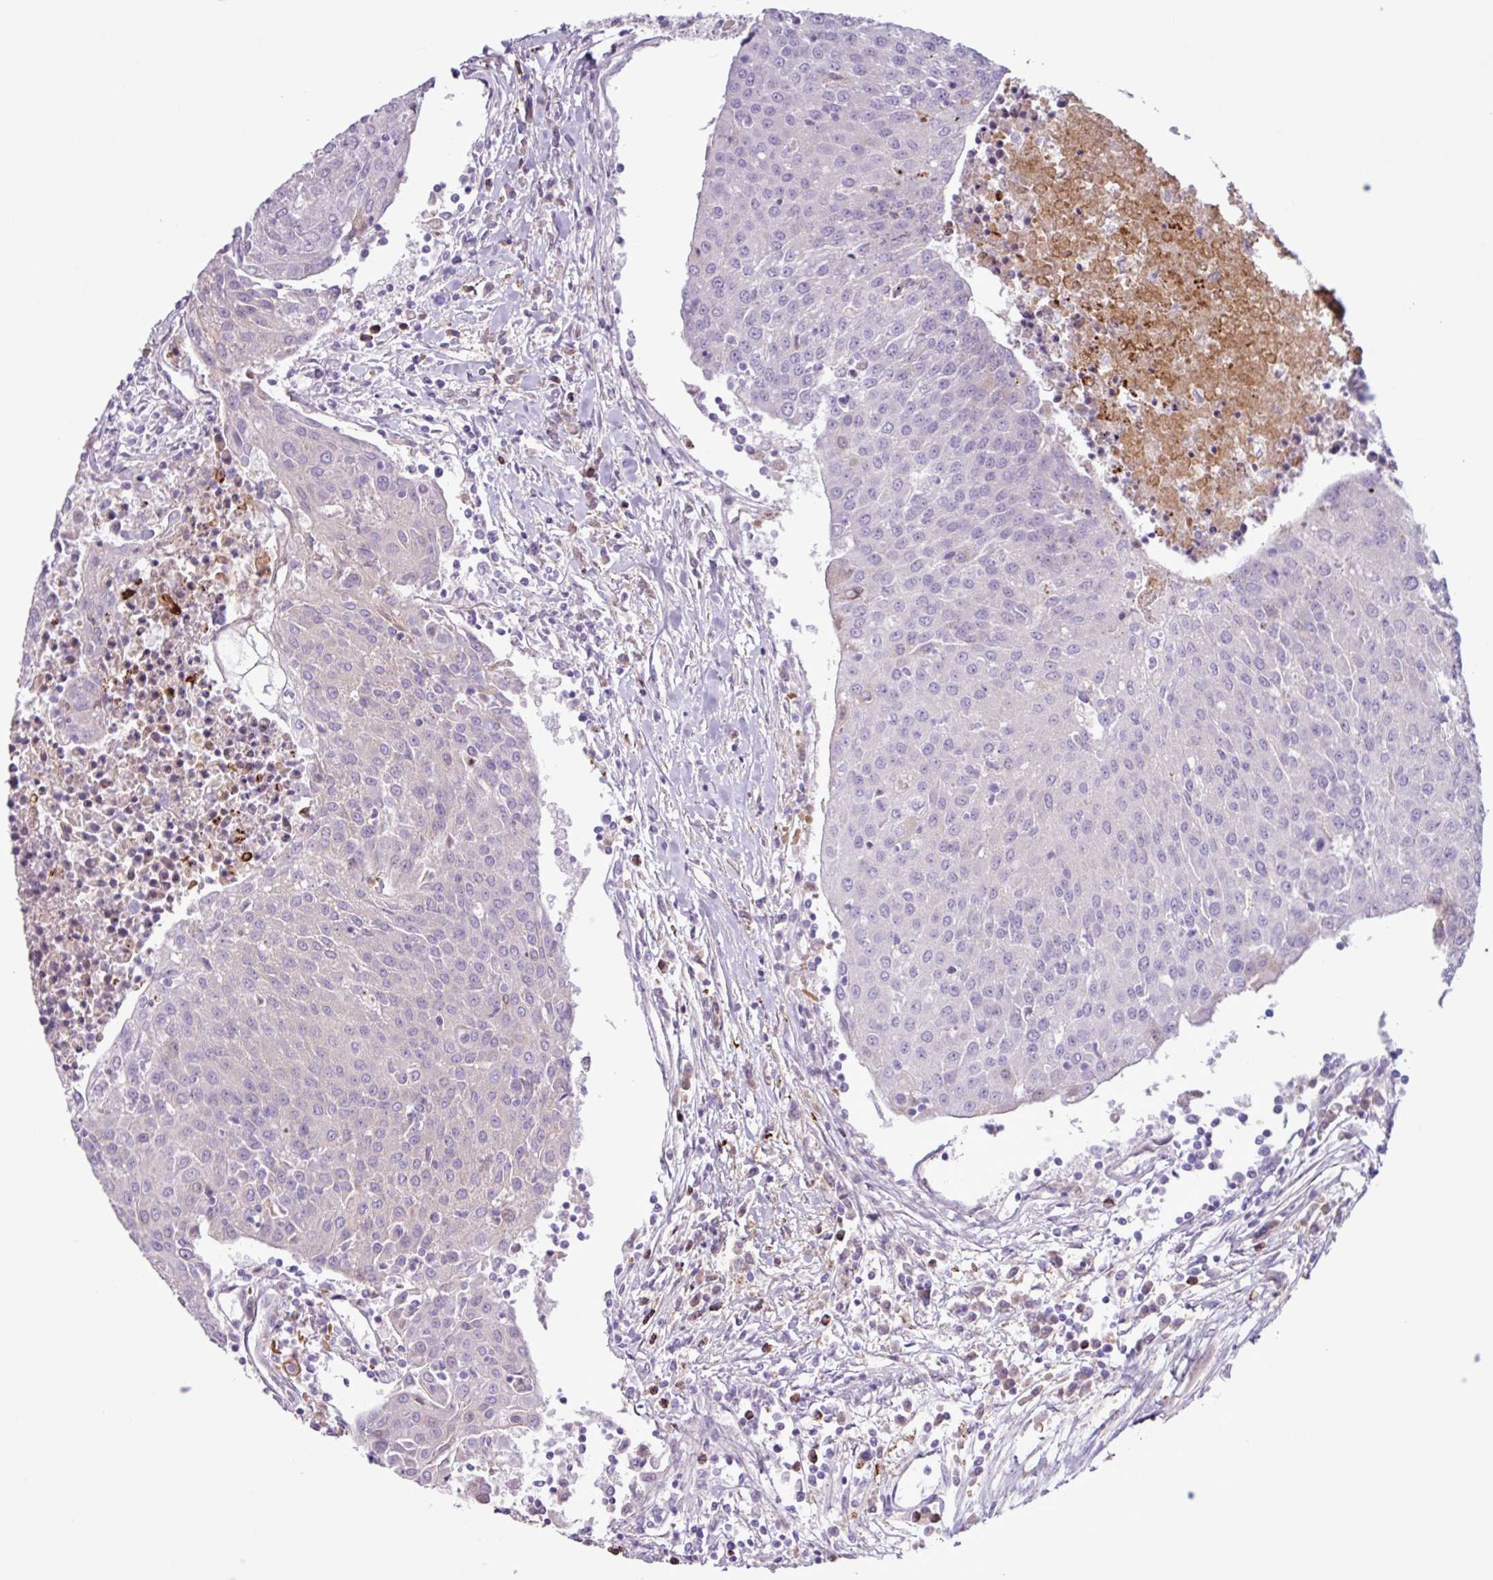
{"staining": {"intensity": "negative", "quantity": "none", "location": "none"}, "tissue": "urothelial cancer", "cell_type": "Tumor cells", "image_type": "cancer", "snomed": [{"axis": "morphology", "description": "Urothelial carcinoma, High grade"}, {"axis": "topography", "description": "Urinary bladder"}], "caption": "Tumor cells show no significant positivity in urothelial cancer.", "gene": "C4B", "patient": {"sex": "female", "age": 85}}